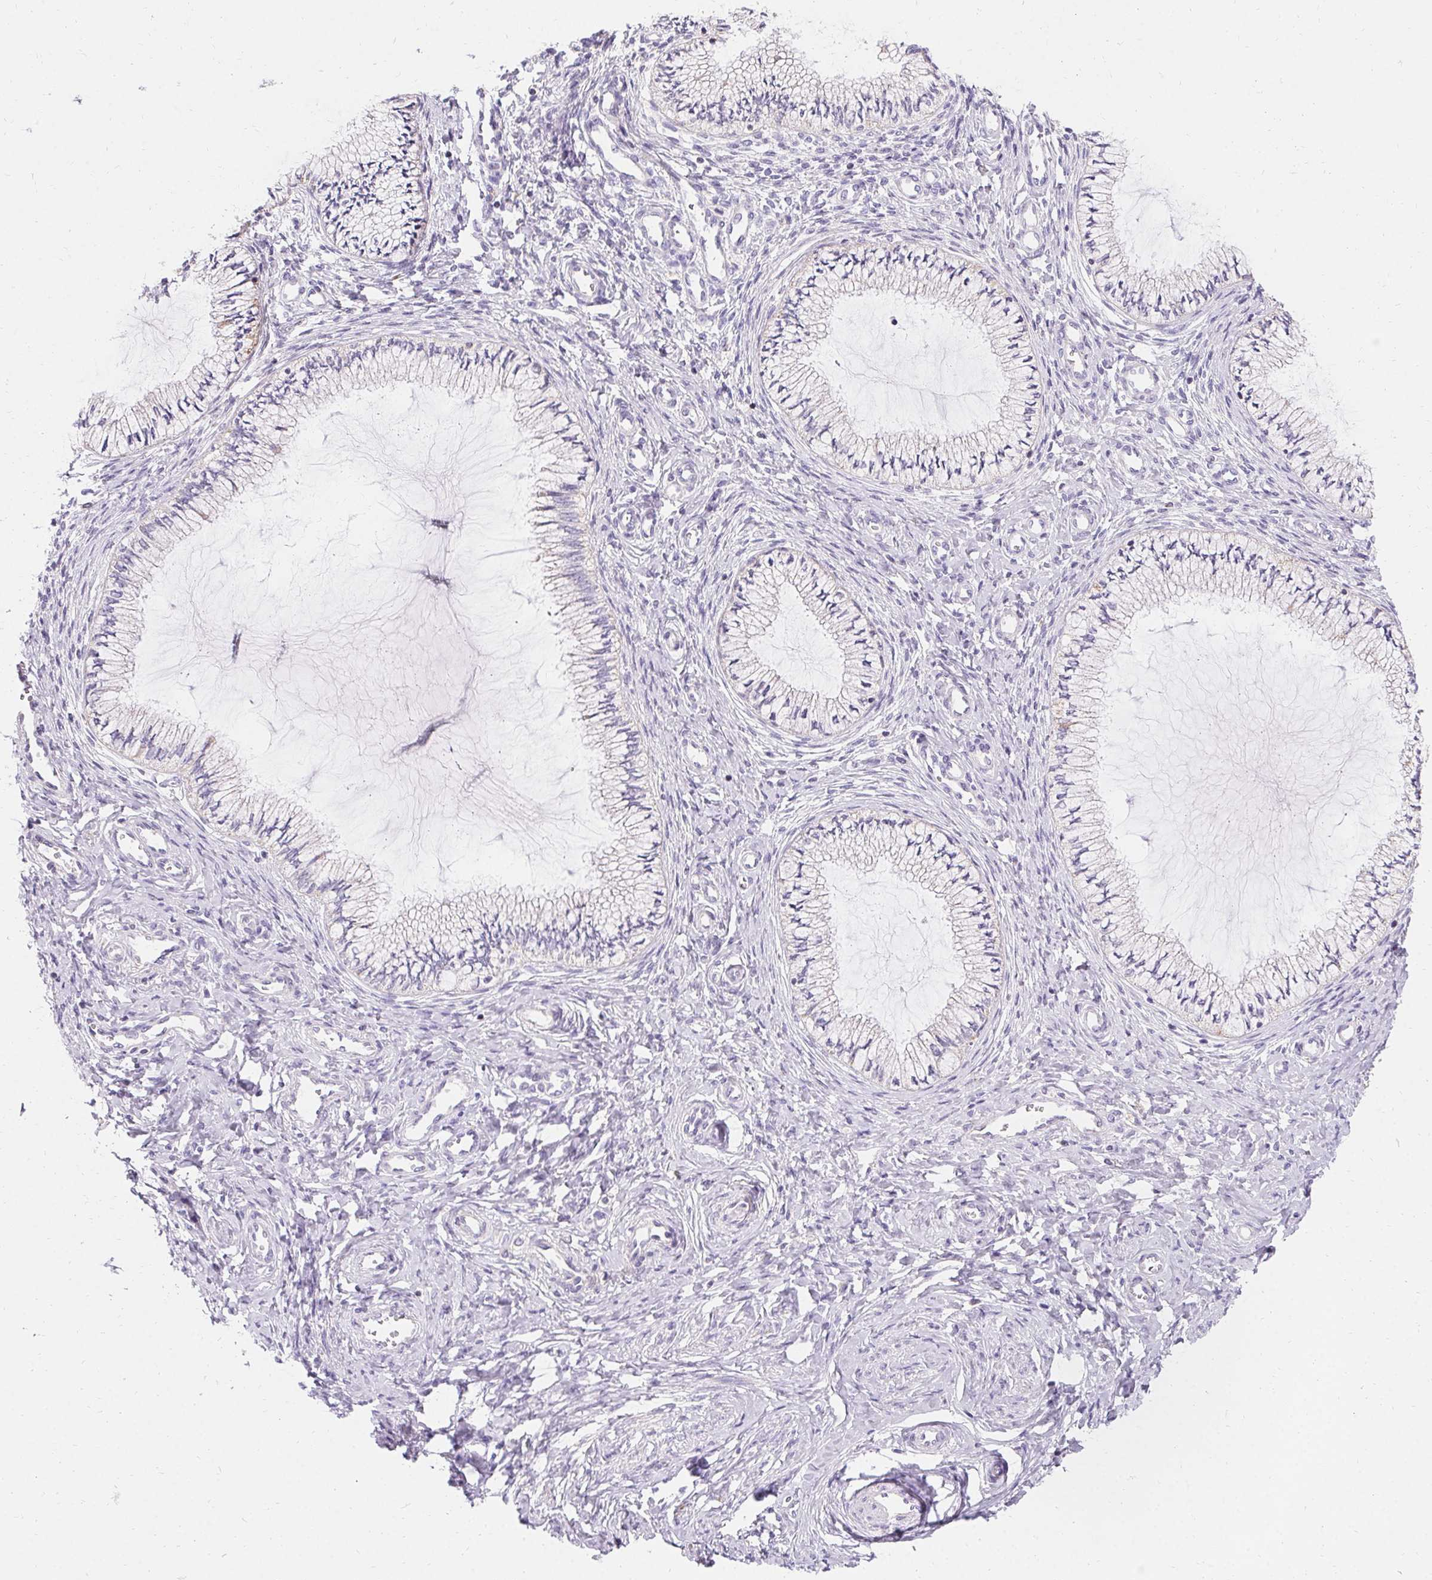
{"staining": {"intensity": "negative", "quantity": "none", "location": "none"}, "tissue": "cervix", "cell_type": "Glandular cells", "image_type": "normal", "snomed": [{"axis": "morphology", "description": "Normal tissue, NOS"}, {"axis": "topography", "description": "Cervix"}], "caption": "A high-resolution micrograph shows IHC staining of benign cervix, which exhibits no significant expression in glandular cells.", "gene": "ASGR2", "patient": {"sex": "female", "age": 24}}